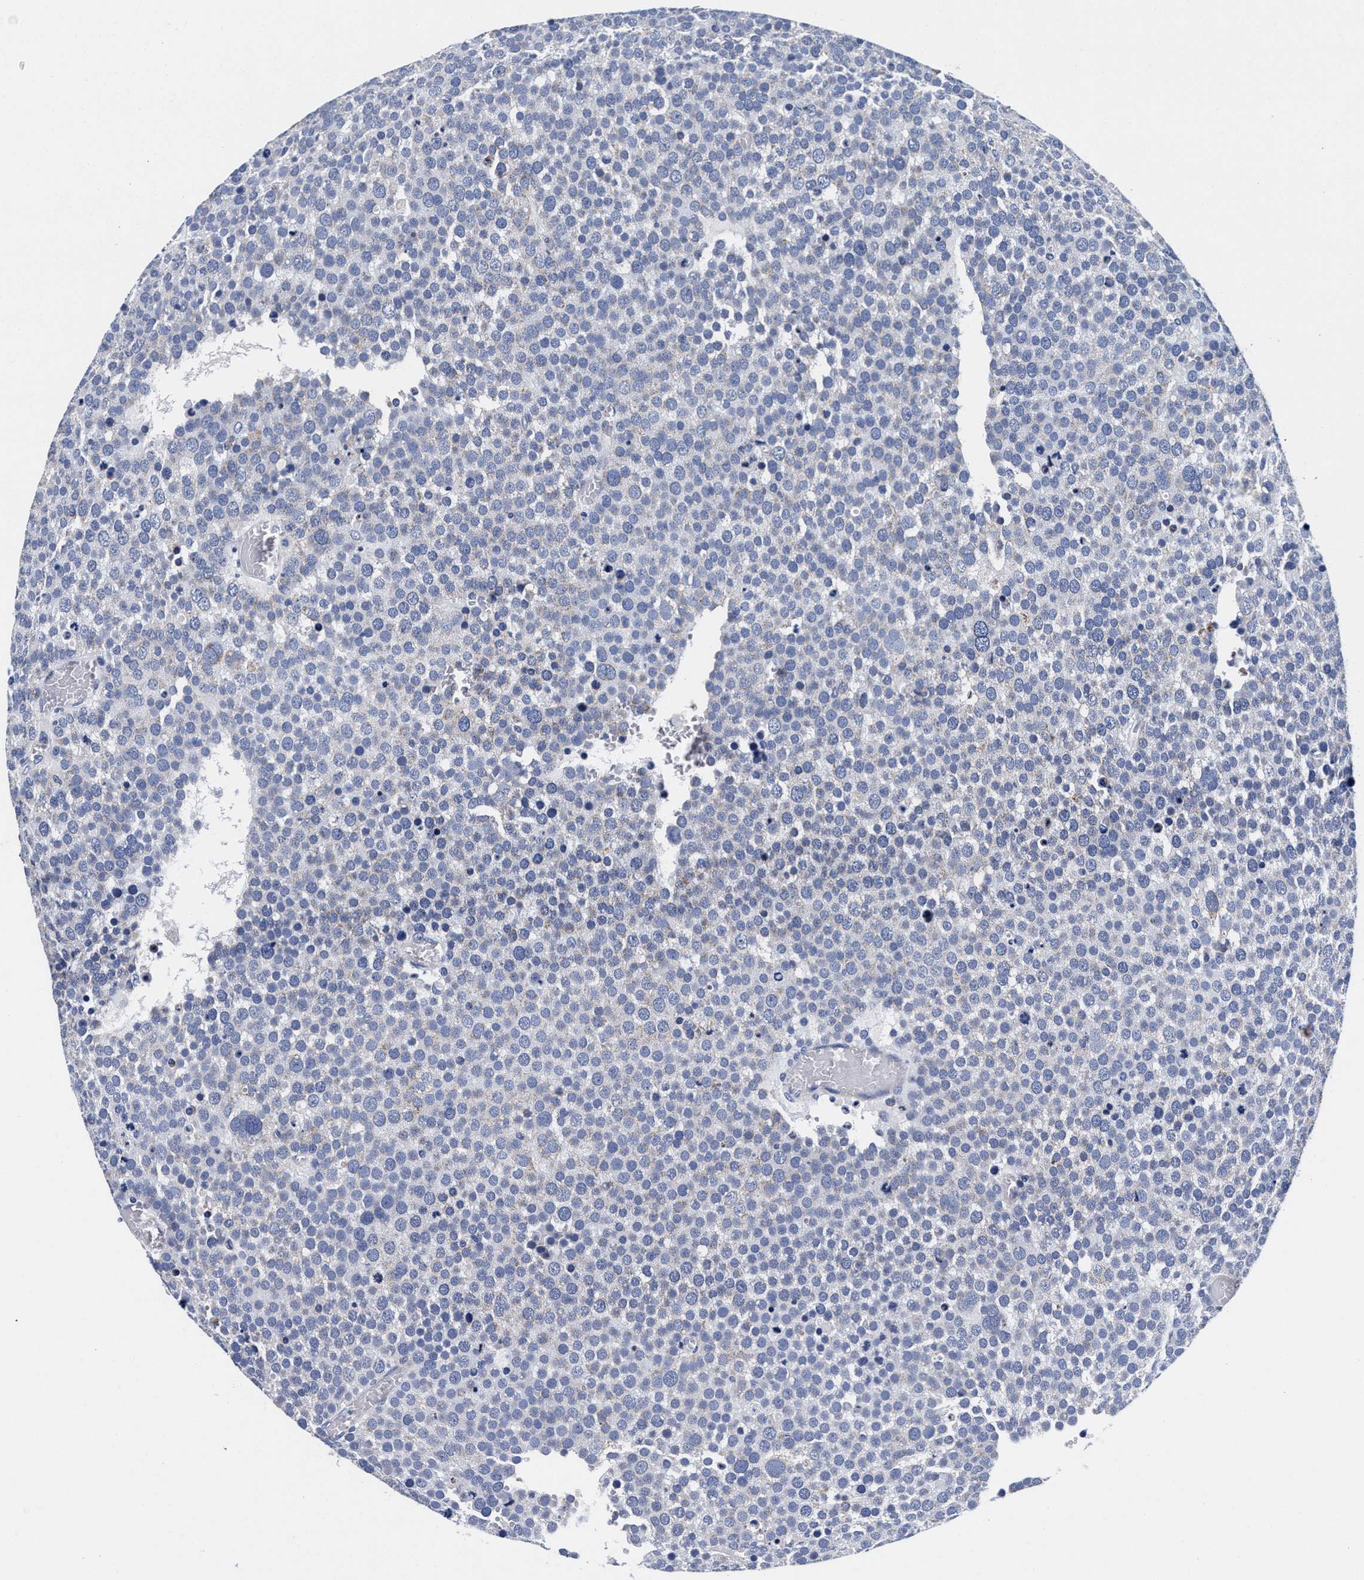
{"staining": {"intensity": "negative", "quantity": "none", "location": "none"}, "tissue": "testis cancer", "cell_type": "Tumor cells", "image_type": "cancer", "snomed": [{"axis": "morphology", "description": "Normal tissue, NOS"}, {"axis": "morphology", "description": "Seminoma, NOS"}, {"axis": "topography", "description": "Testis"}], "caption": "This micrograph is of testis seminoma stained with immunohistochemistry (IHC) to label a protein in brown with the nuclei are counter-stained blue. There is no staining in tumor cells.", "gene": "RAB3B", "patient": {"sex": "male", "age": 71}}